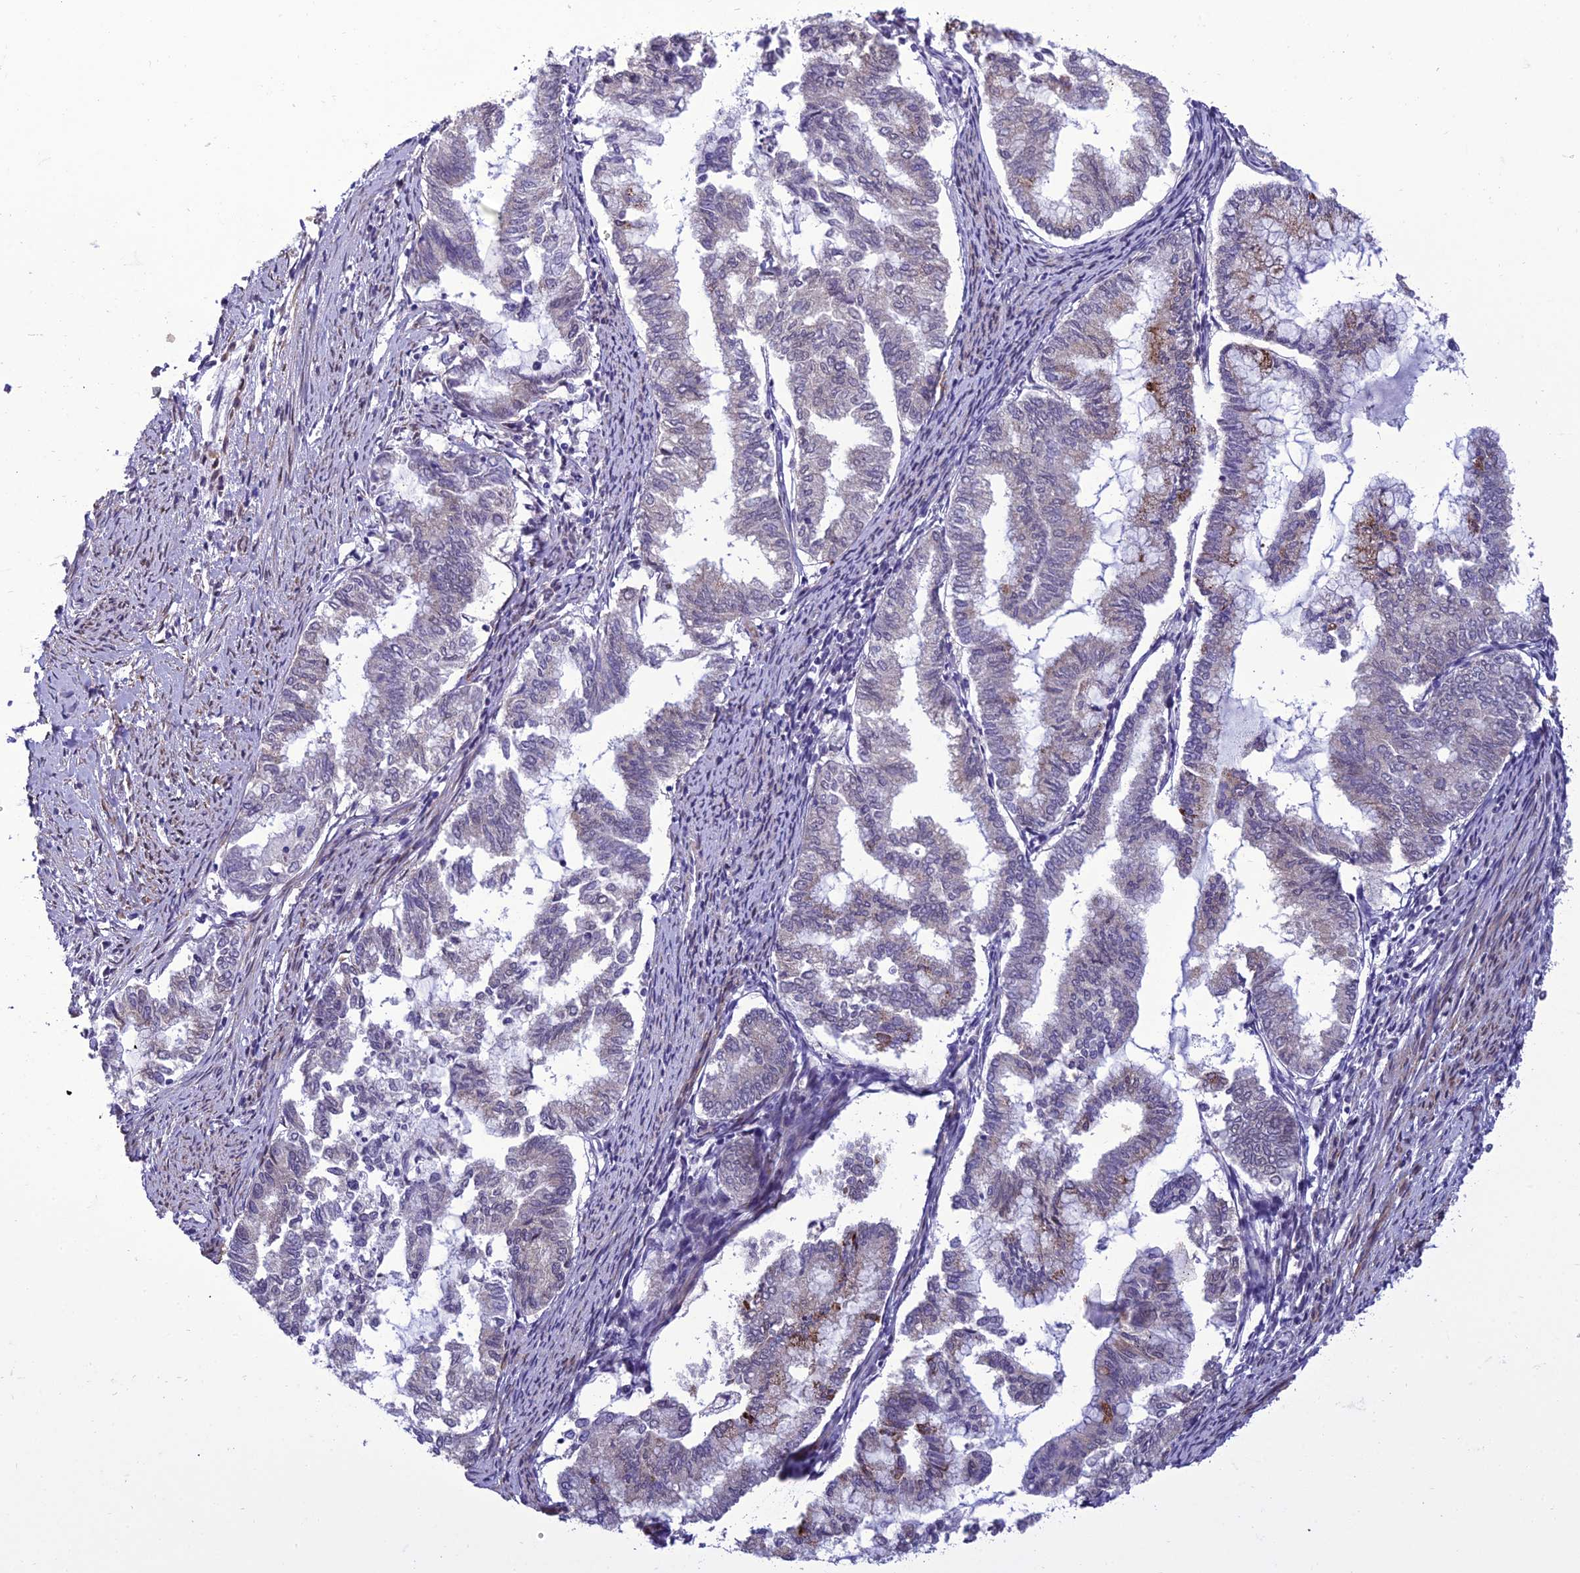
{"staining": {"intensity": "negative", "quantity": "none", "location": "none"}, "tissue": "endometrial cancer", "cell_type": "Tumor cells", "image_type": "cancer", "snomed": [{"axis": "morphology", "description": "Adenocarcinoma, NOS"}, {"axis": "topography", "description": "Endometrium"}], "caption": "Immunohistochemistry of human endometrial adenocarcinoma demonstrates no expression in tumor cells.", "gene": "GAB4", "patient": {"sex": "female", "age": 79}}